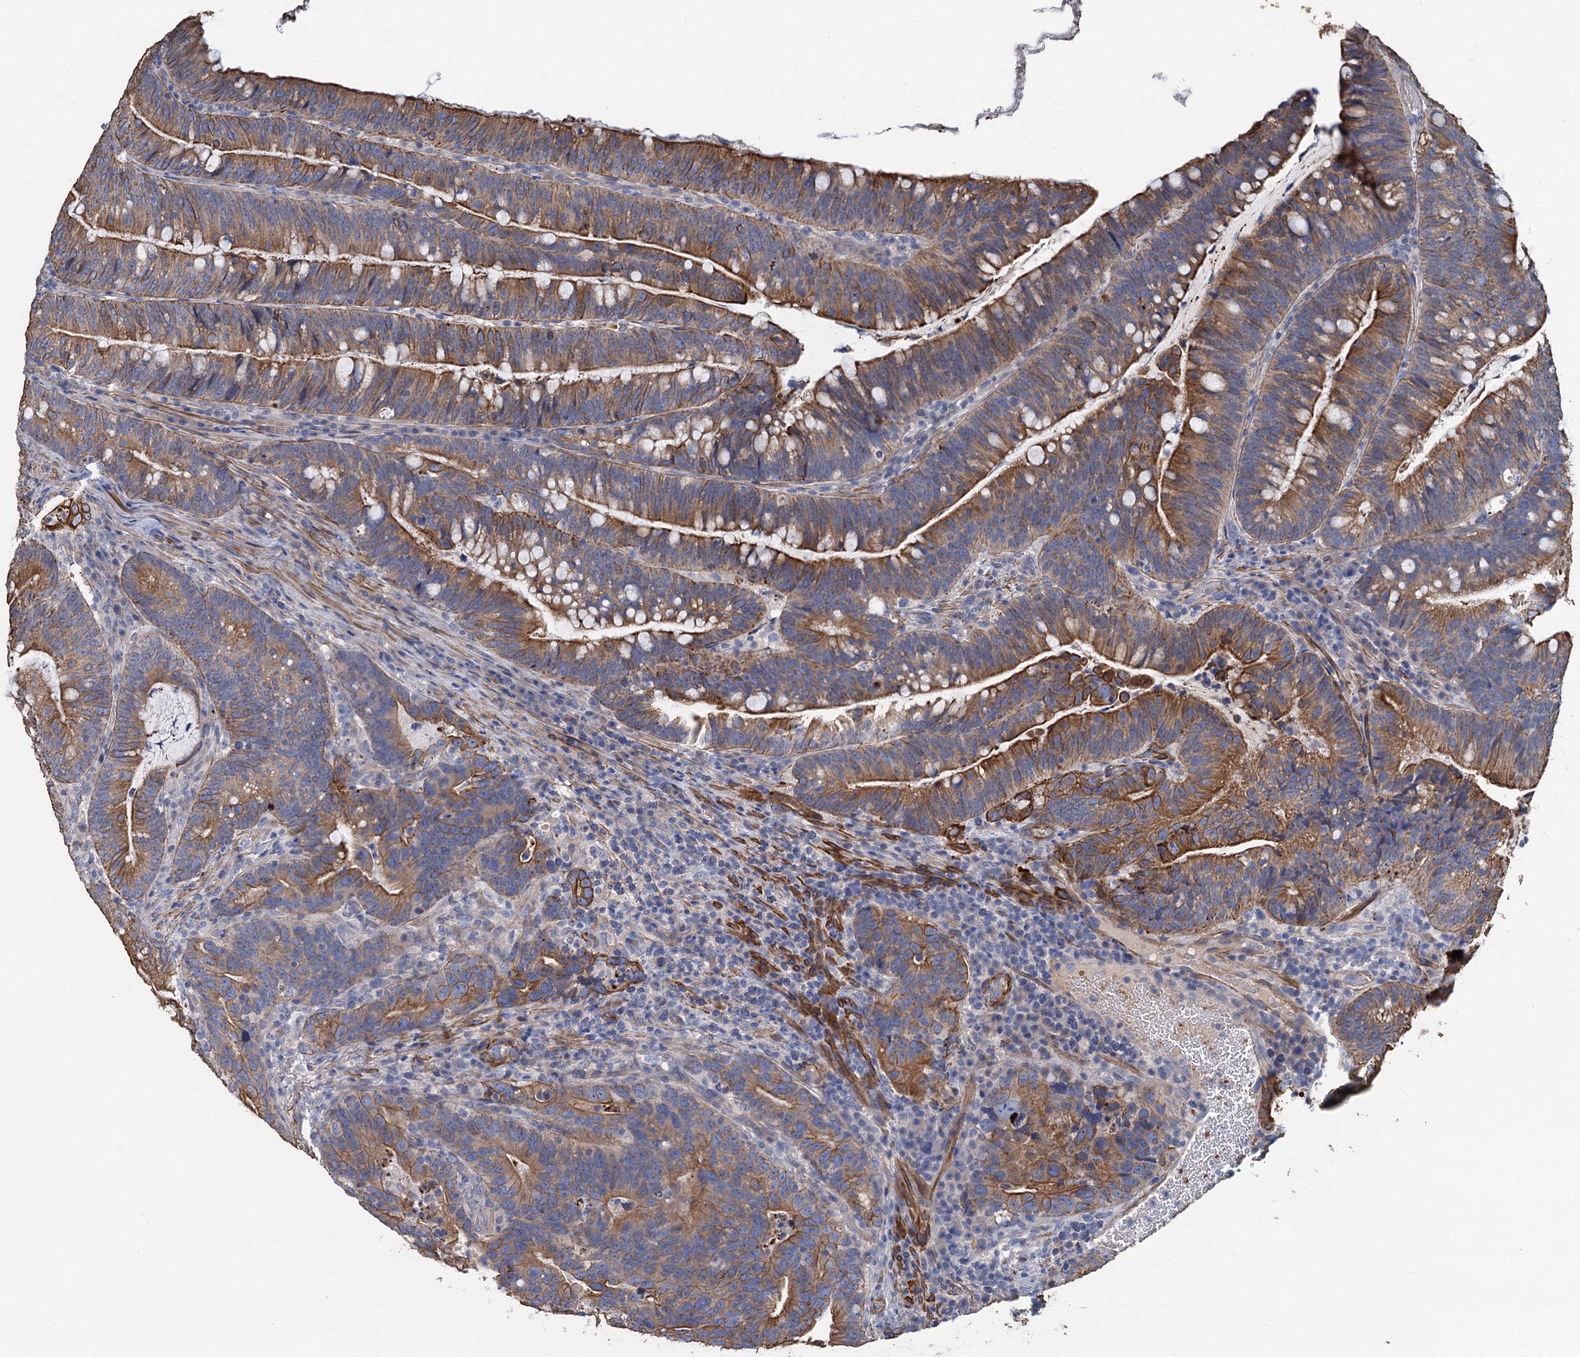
{"staining": {"intensity": "moderate", "quantity": ">75%", "location": "cytoplasmic/membranous"}, "tissue": "colorectal cancer", "cell_type": "Tumor cells", "image_type": "cancer", "snomed": [{"axis": "morphology", "description": "Adenocarcinoma, NOS"}, {"axis": "topography", "description": "Colon"}], "caption": "Immunohistochemistry (IHC) of colorectal cancer (adenocarcinoma) shows medium levels of moderate cytoplasmic/membranous staining in about >75% of tumor cells. Nuclei are stained in blue.", "gene": "SMCO3", "patient": {"sex": "female", "age": 66}}